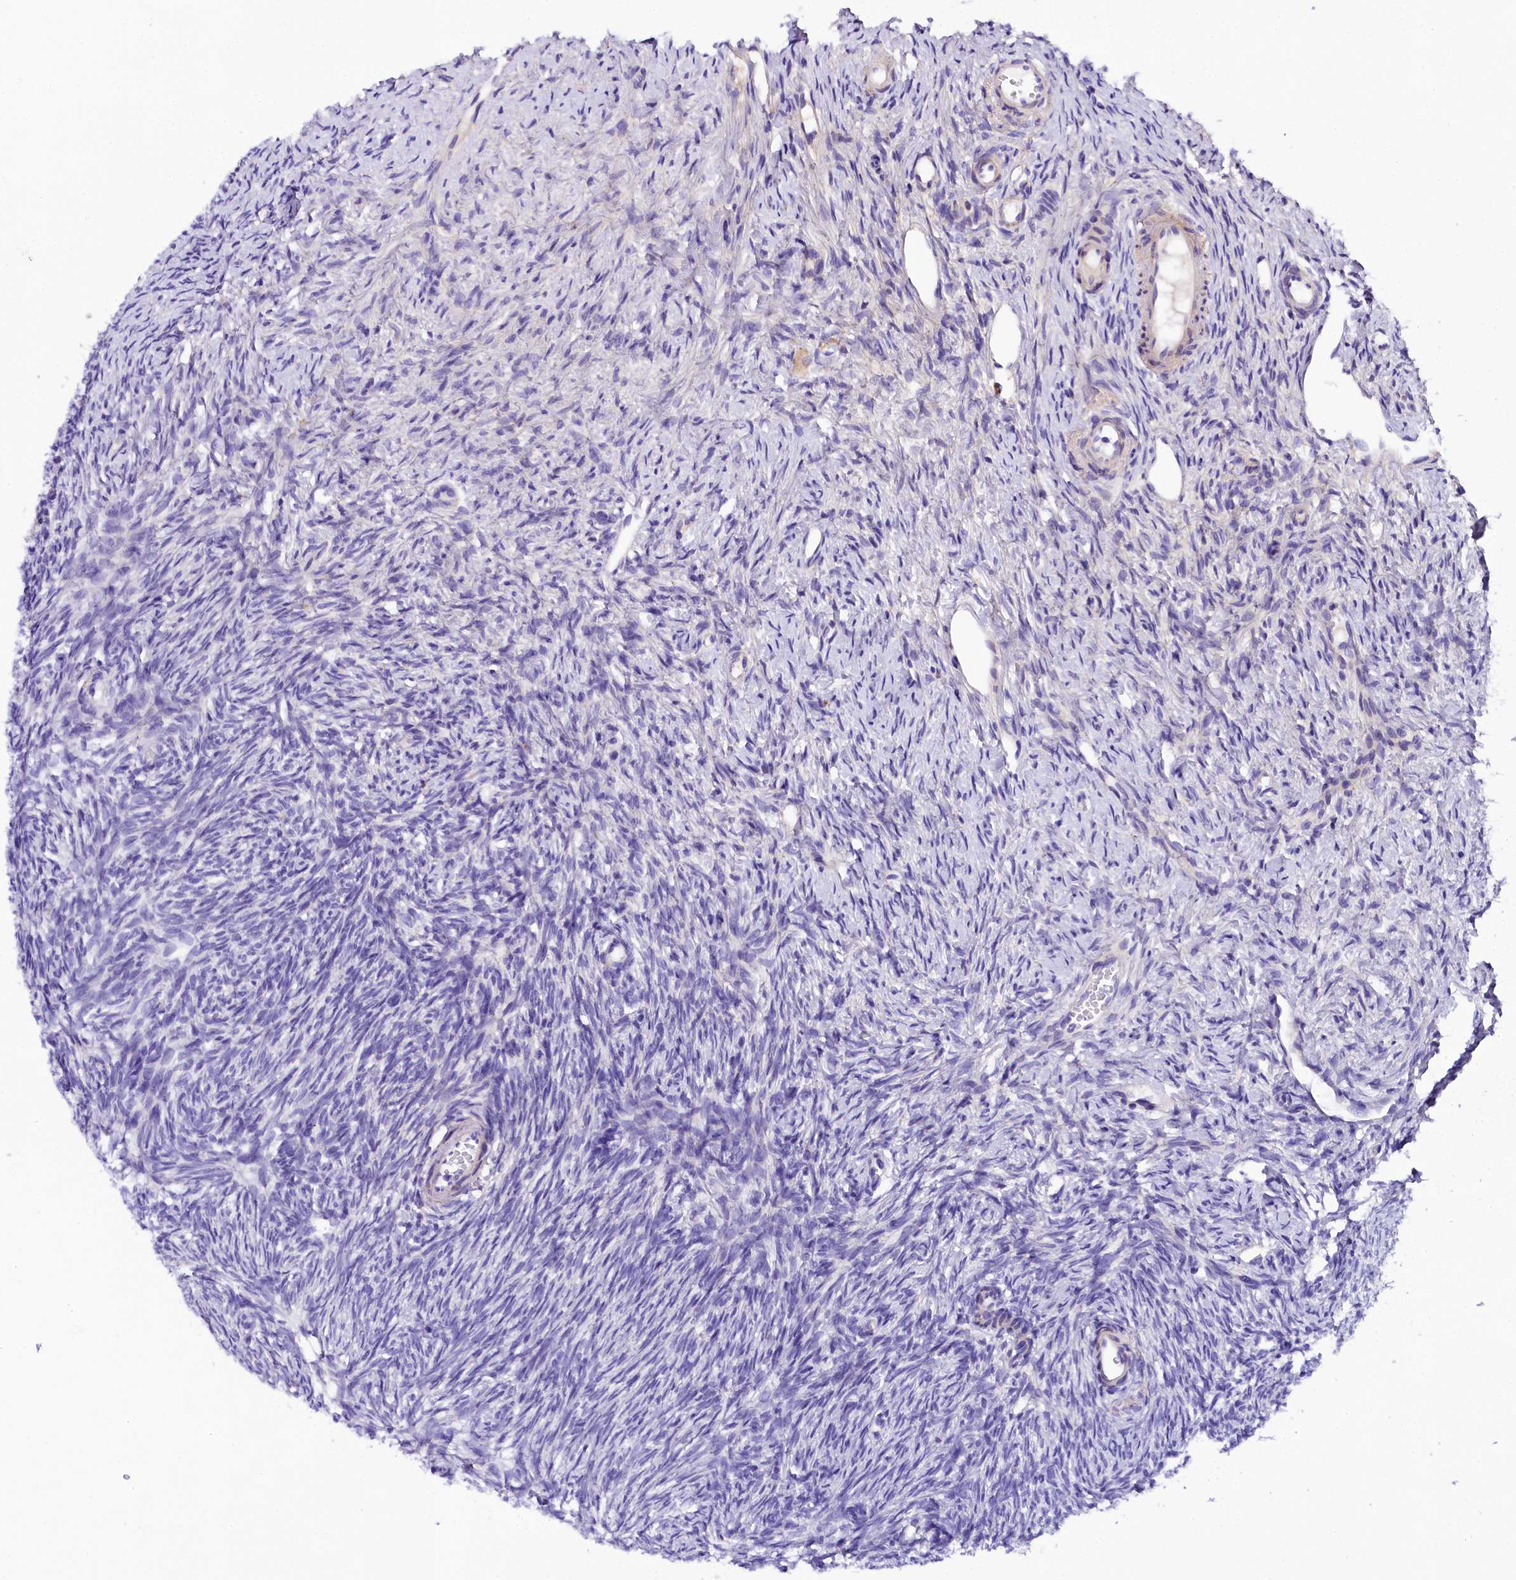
{"staining": {"intensity": "negative", "quantity": "none", "location": "none"}, "tissue": "ovary", "cell_type": "Follicle cells", "image_type": "normal", "snomed": [{"axis": "morphology", "description": "Normal tissue, NOS"}, {"axis": "topography", "description": "Ovary"}], "caption": "Immunohistochemistry image of benign ovary stained for a protein (brown), which shows no expression in follicle cells.", "gene": "SOD3", "patient": {"sex": "female", "age": 51}}